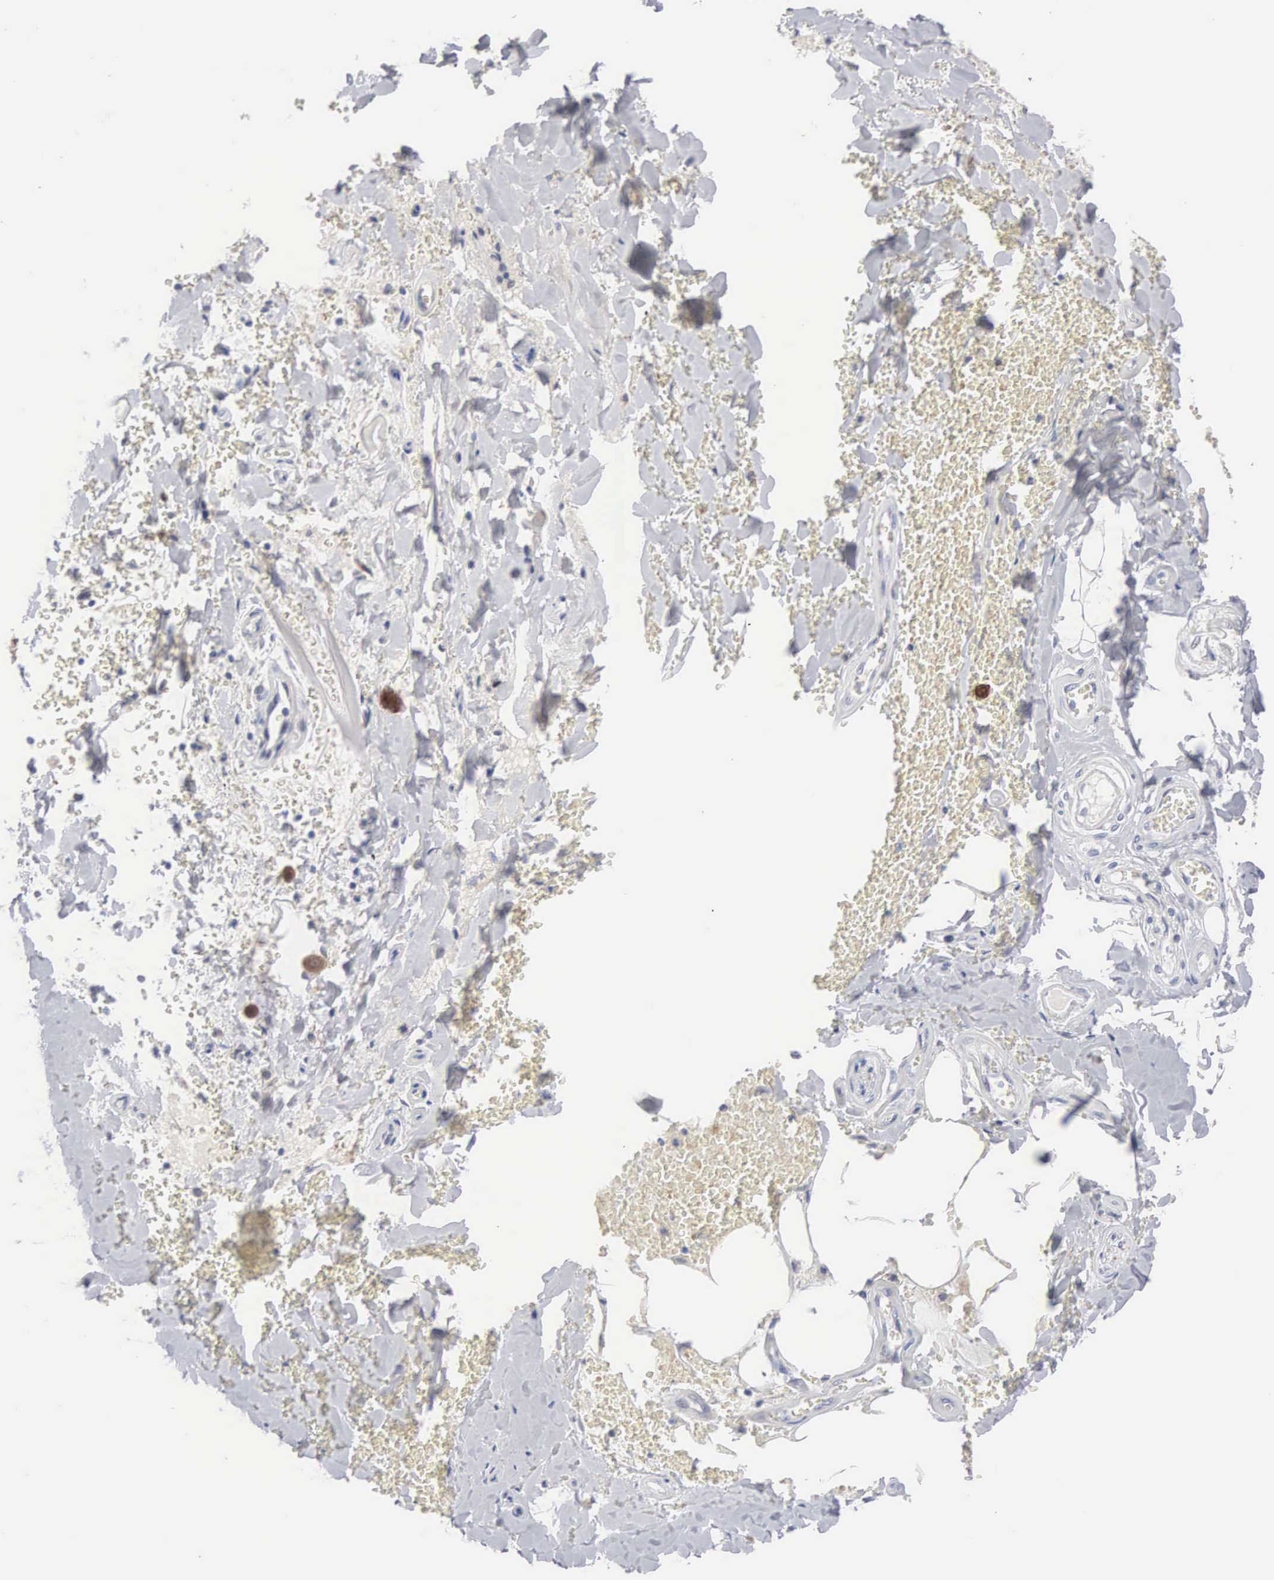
{"staining": {"intensity": "negative", "quantity": "none", "location": "none"}, "tissue": "adipose tissue", "cell_type": "Adipocytes", "image_type": "normal", "snomed": [{"axis": "morphology", "description": "Normal tissue, NOS"}, {"axis": "topography", "description": "Cartilage tissue"}, {"axis": "topography", "description": "Lung"}], "caption": "This is a histopathology image of IHC staining of unremarkable adipose tissue, which shows no staining in adipocytes.", "gene": "ACOT4", "patient": {"sex": "male", "age": 65}}